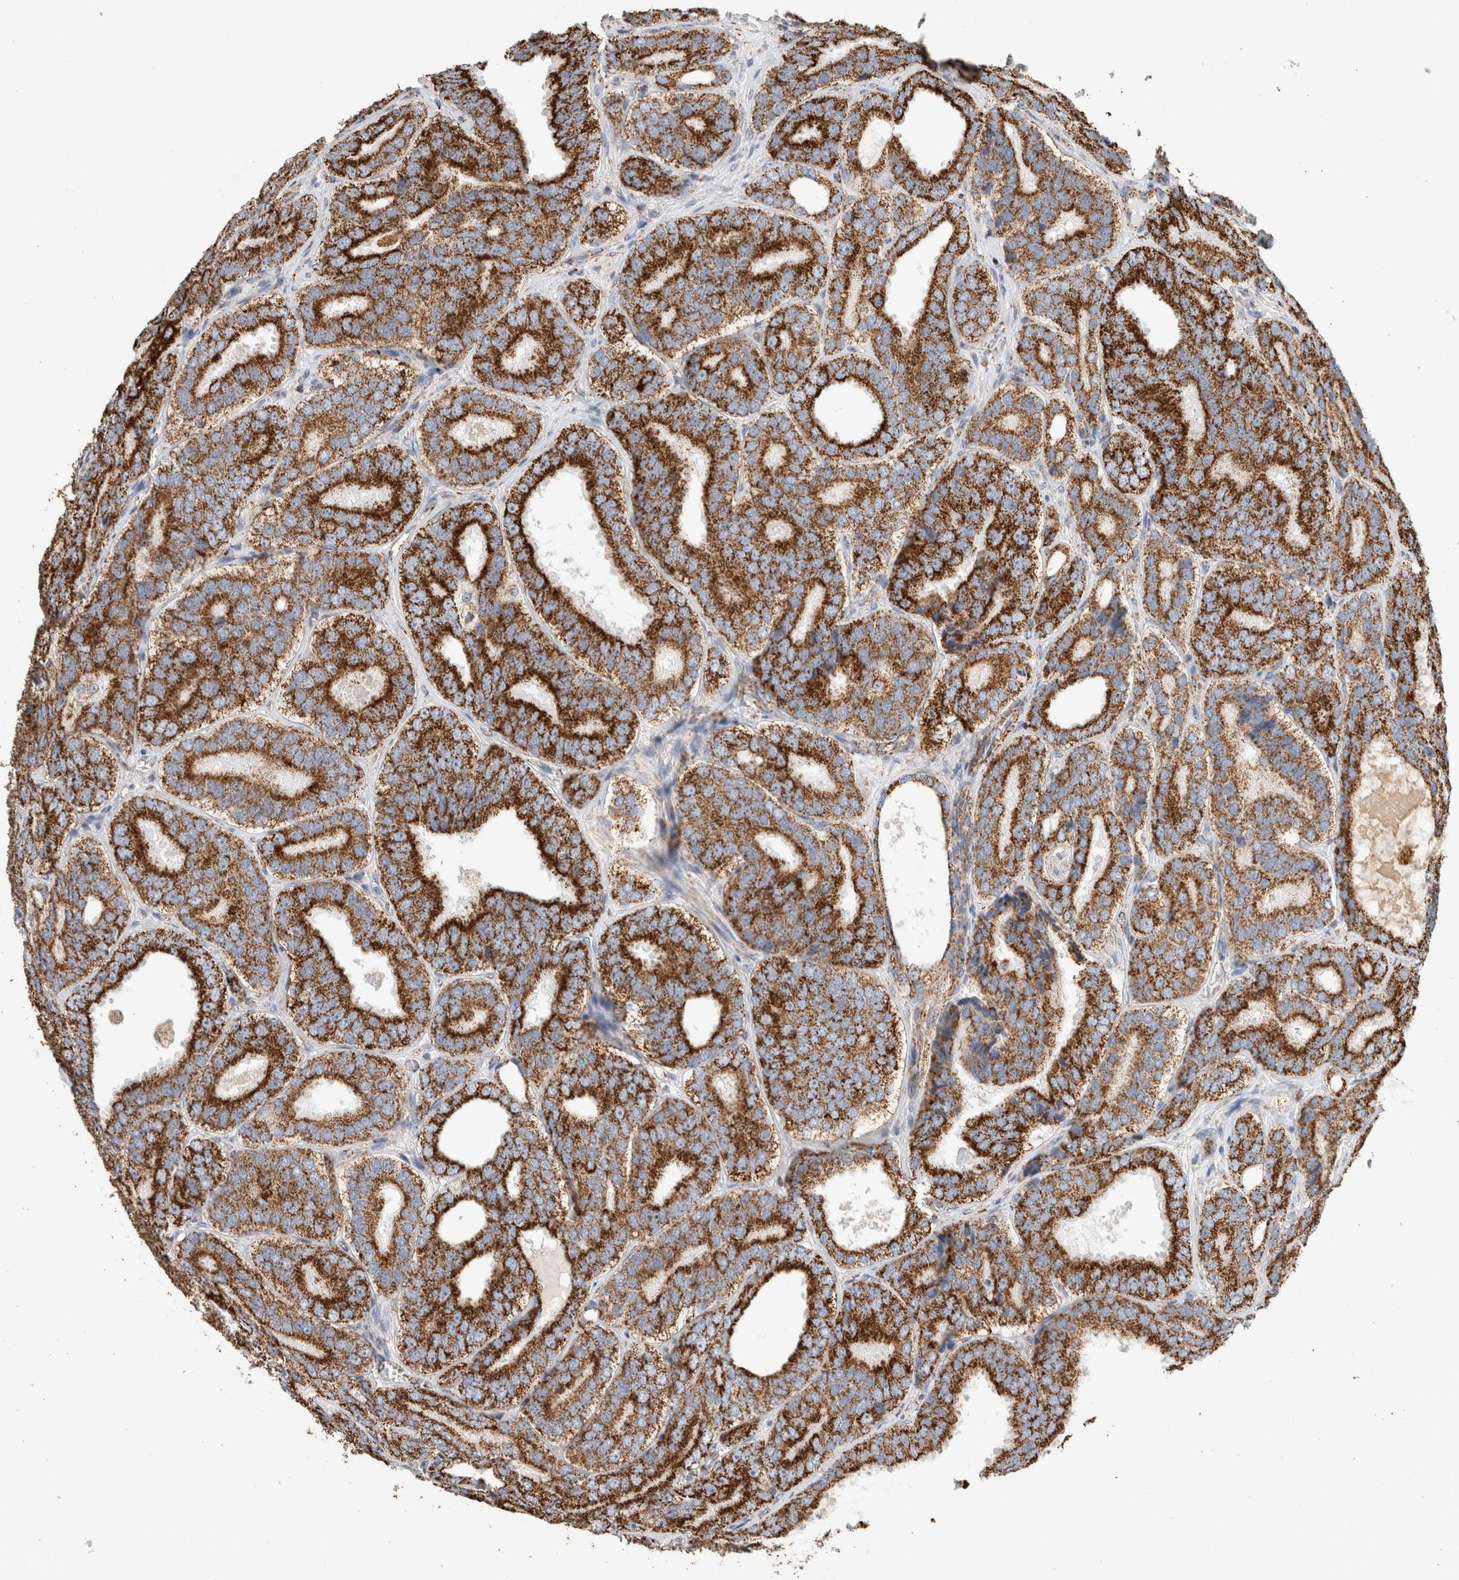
{"staining": {"intensity": "strong", "quantity": ">75%", "location": "cytoplasmic/membranous"}, "tissue": "prostate cancer", "cell_type": "Tumor cells", "image_type": "cancer", "snomed": [{"axis": "morphology", "description": "Adenocarcinoma, High grade"}, {"axis": "topography", "description": "Prostate"}], "caption": "Brown immunohistochemical staining in human adenocarcinoma (high-grade) (prostate) demonstrates strong cytoplasmic/membranous staining in approximately >75% of tumor cells.", "gene": "C1QBP", "patient": {"sex": "male", "age": 56}}